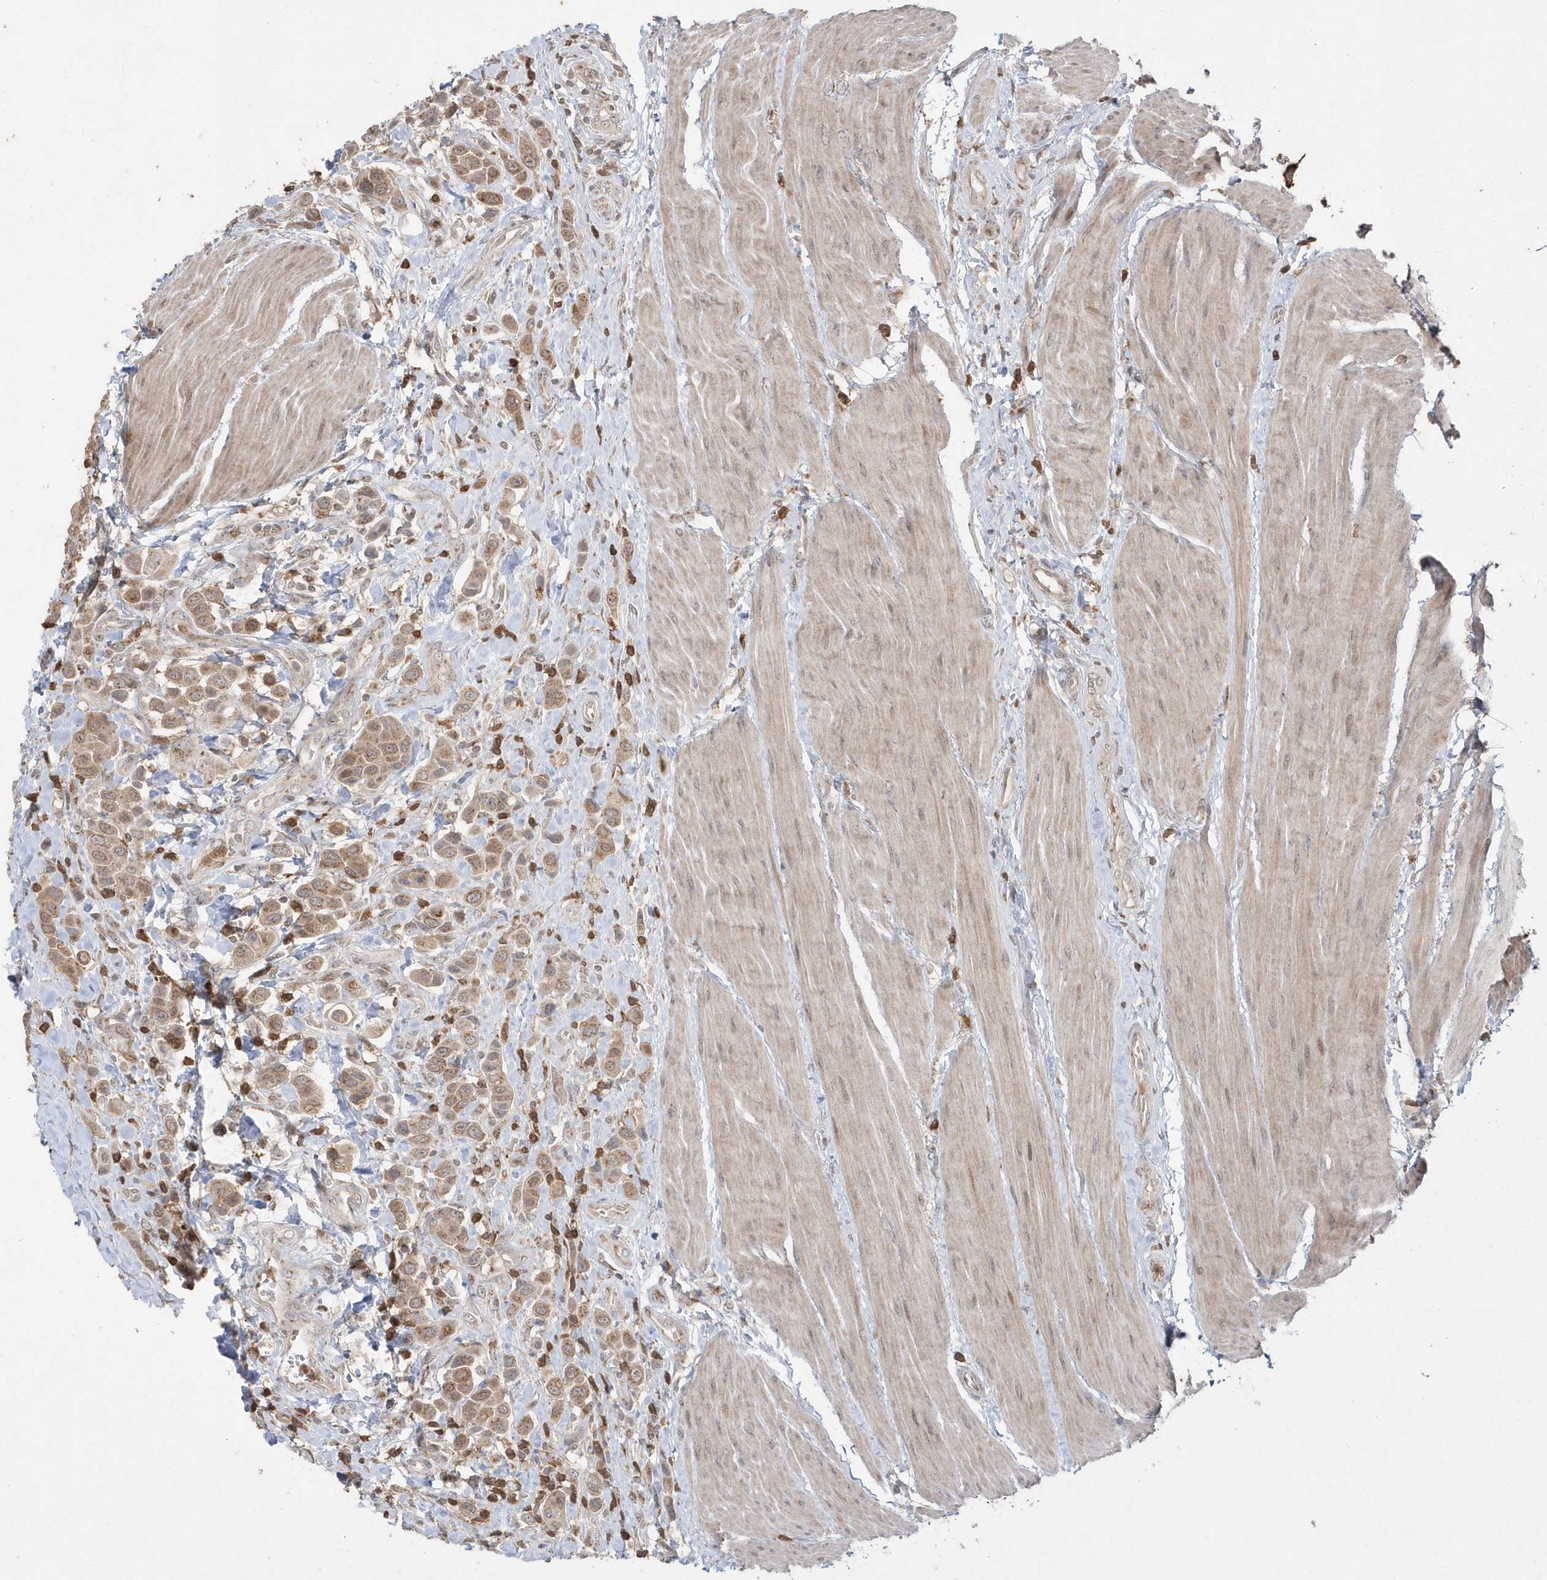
{"staining": {"intensity": "moderate", "quantity": ">75%", "location": "cytoplasmic/membranous"}, "tissue": "urothelial cancer", "cell_type": "Tumor cells", "image_type": "cancer", "snomed": [{"axis": "morphology", "description": "Urothelial carcinoma, High grade"}, {"axis": "topography", "description": "Urinary bladder"}], "caption": "Moderate cytoplasmic/membranous expression is appreciated in approximately >75% of tumor cells in urothelial cancer.", "gene": "GEMIN6", "patient": {"sex": "male", "age": 50}}